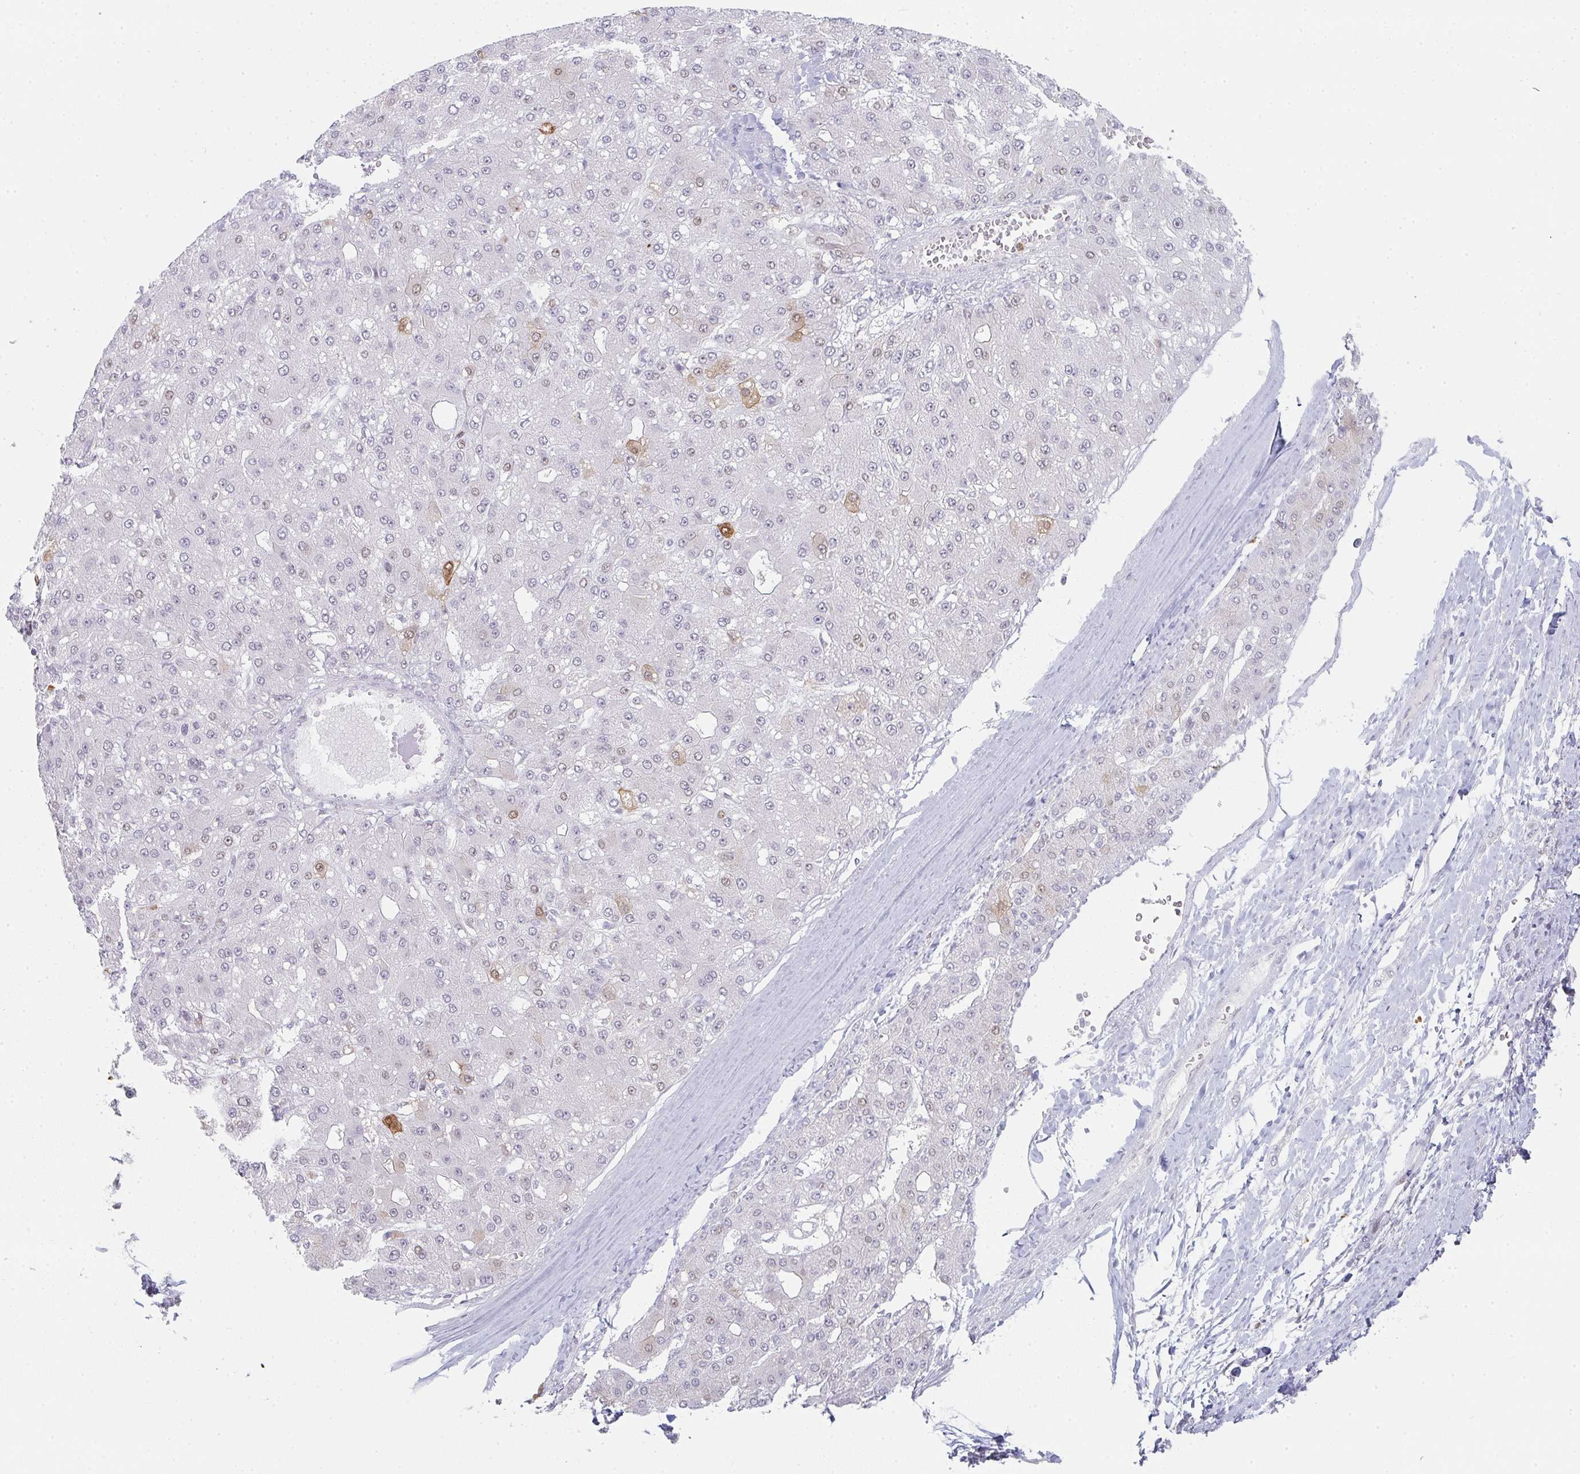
{"staining": {"intensity": "weak", "quantity": "<25%", "location": "nuclear"}, "tissue": "liver cancer", "cell_type": "Tumor cells", "image_type": "cancer", "snomed": [{"axis": "morphology", "description": "Carcinoma, Hepatocellular, NOS"}, {"axis": "topography", "description": "Liver"}], "caption": "Liver cancer (hepatocellular carcinoma) stained for a protein using IHC reveals no expression tumor cells.", "gene": "LIN54", "patient": {"sex": "male", "age": 67}}